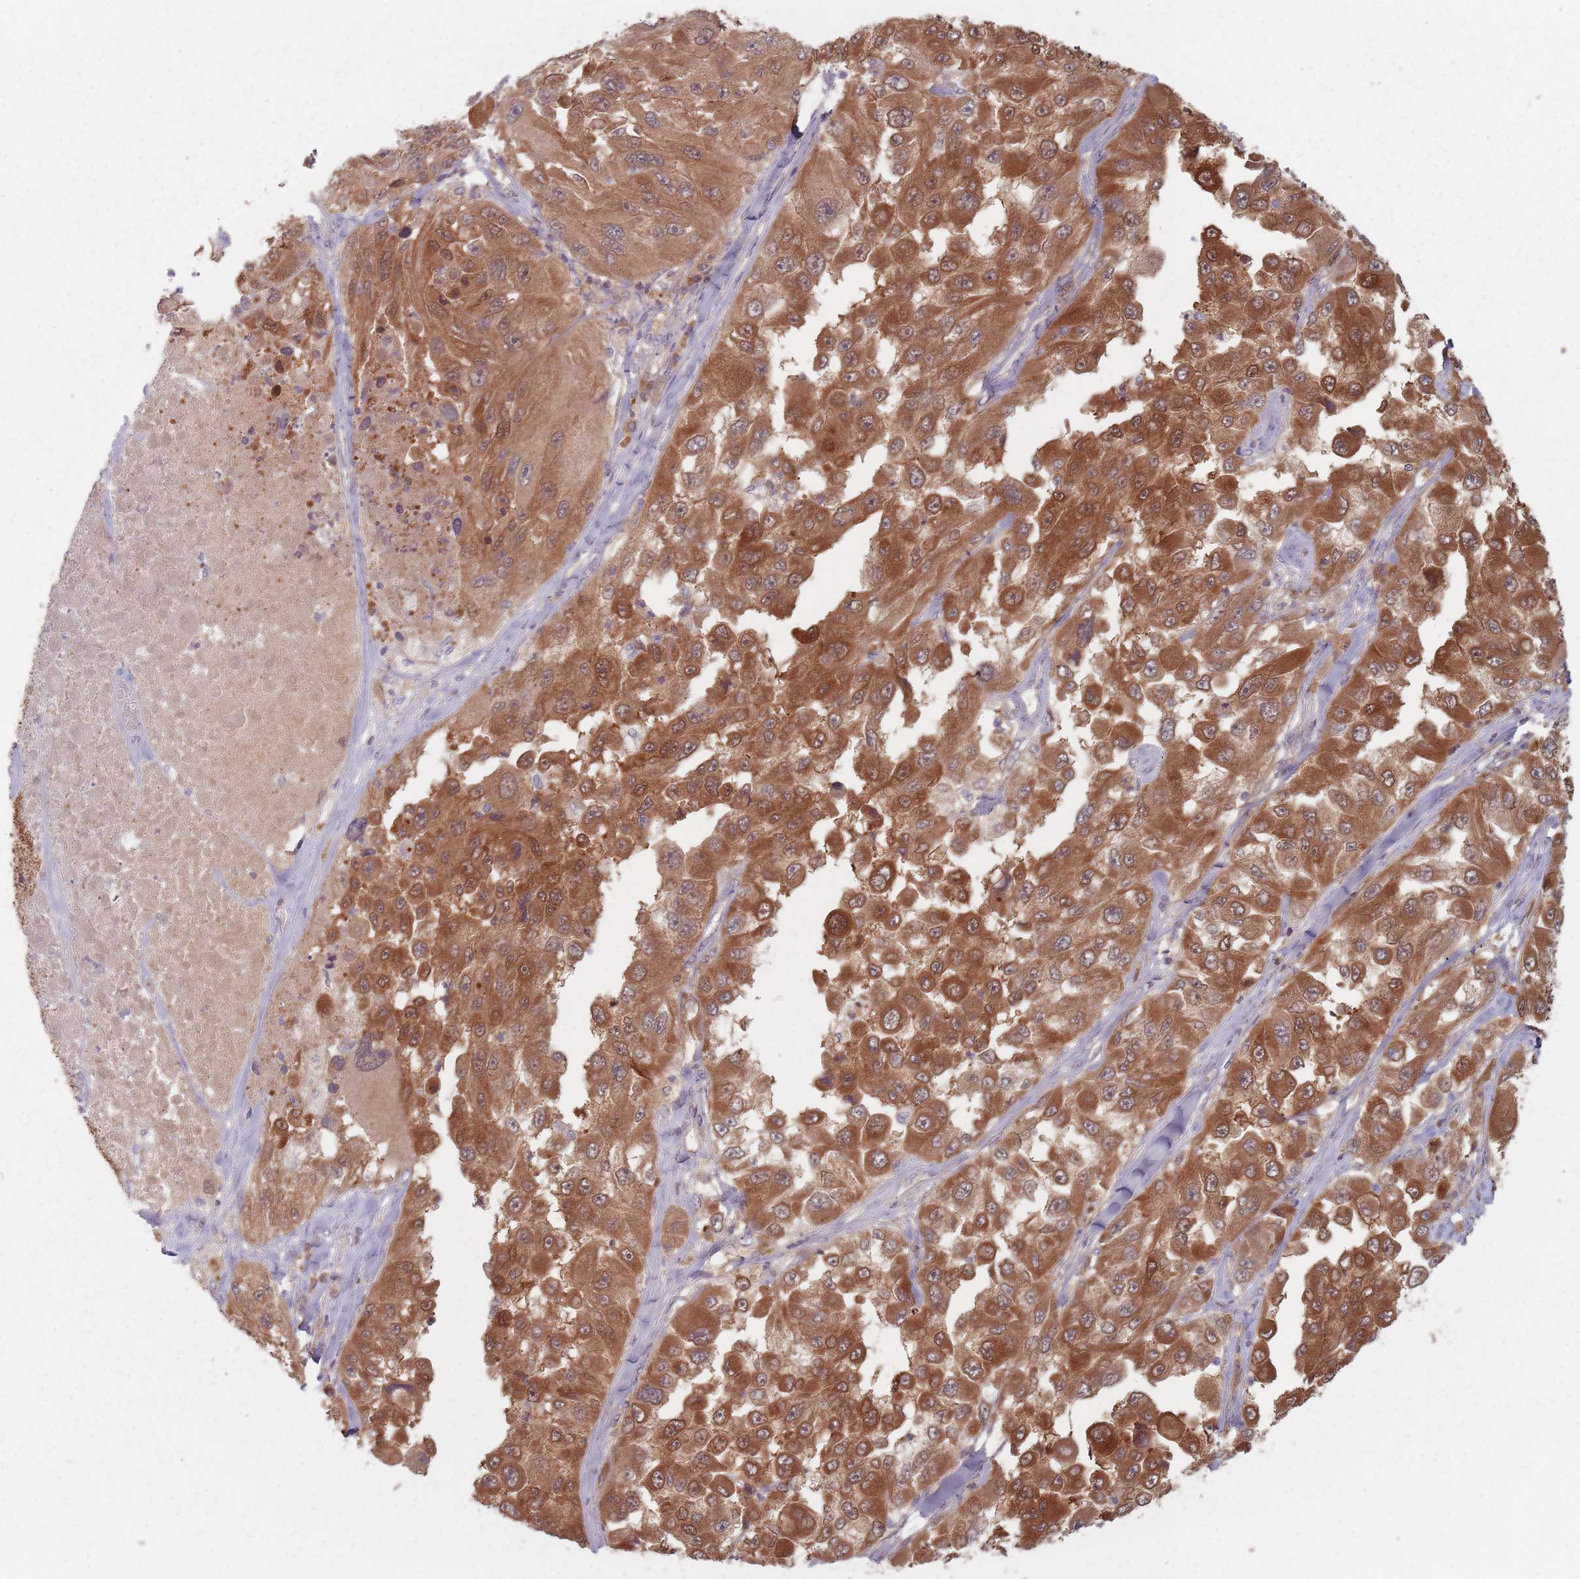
{"staining": {"intensity": "strong", "quantity": ">75%", "location": "cytoplasmic/membranous"}, "tissue": "melanoma", "cell_type": "Tumor cells", "image_type": "cancer", "snomed": [{"axis": "morphology", "description": "Malignant melanoma, Metastatic site"}, {"axis": "topography", "description": "Lymph node"}], "caption": "This micrograph exhibits IHC staining of malignant melanoma (metastatic site), with high strong cytoplasmic/membranous expression in approximately >75% of tumor cells.", "gene": "NAXE", "patient": {"sex": "male", "age": 62}}